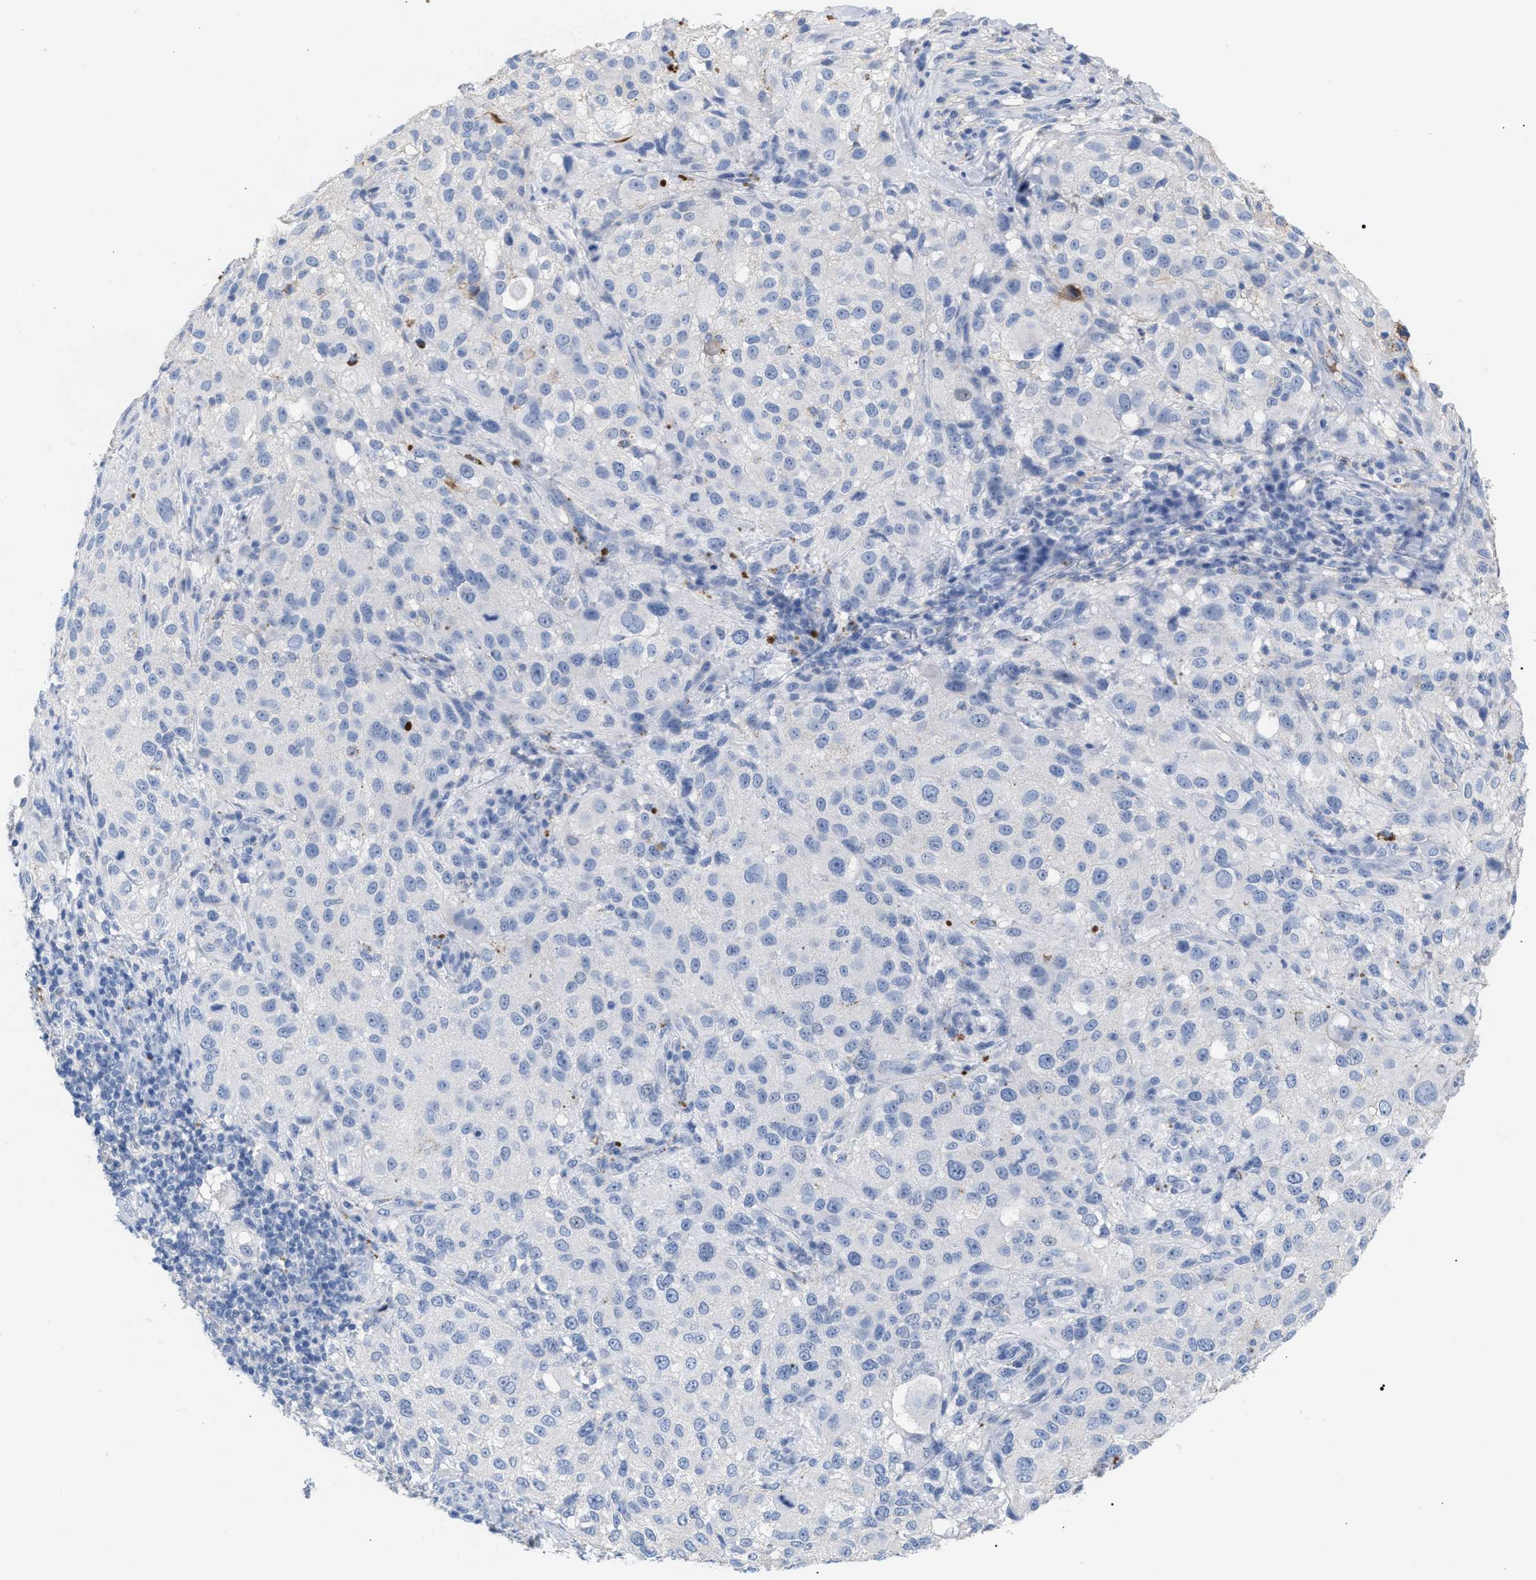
{"staining": {"intensity": "negative", "quantity": "none", "location": "none"}, "tissue": "melanoma", "cell_type": "Tumor cells", "image_type": "cancer", "snomed": [{"axis": "morphology", "description": "Necrosis, NOS"}, {"axis": "morphology", "description": "Malignant melanoma, NOS"}, {"axis": "topography", "description": "Skin"}], "caption": "High power microscopy histopathology image of an immunohistochemistry (IHC) histopathology image of melanoma, revealing no significant staining in tumor cells.", "gene": "APOH", "patient": {"sex": "female", "age": 87}}